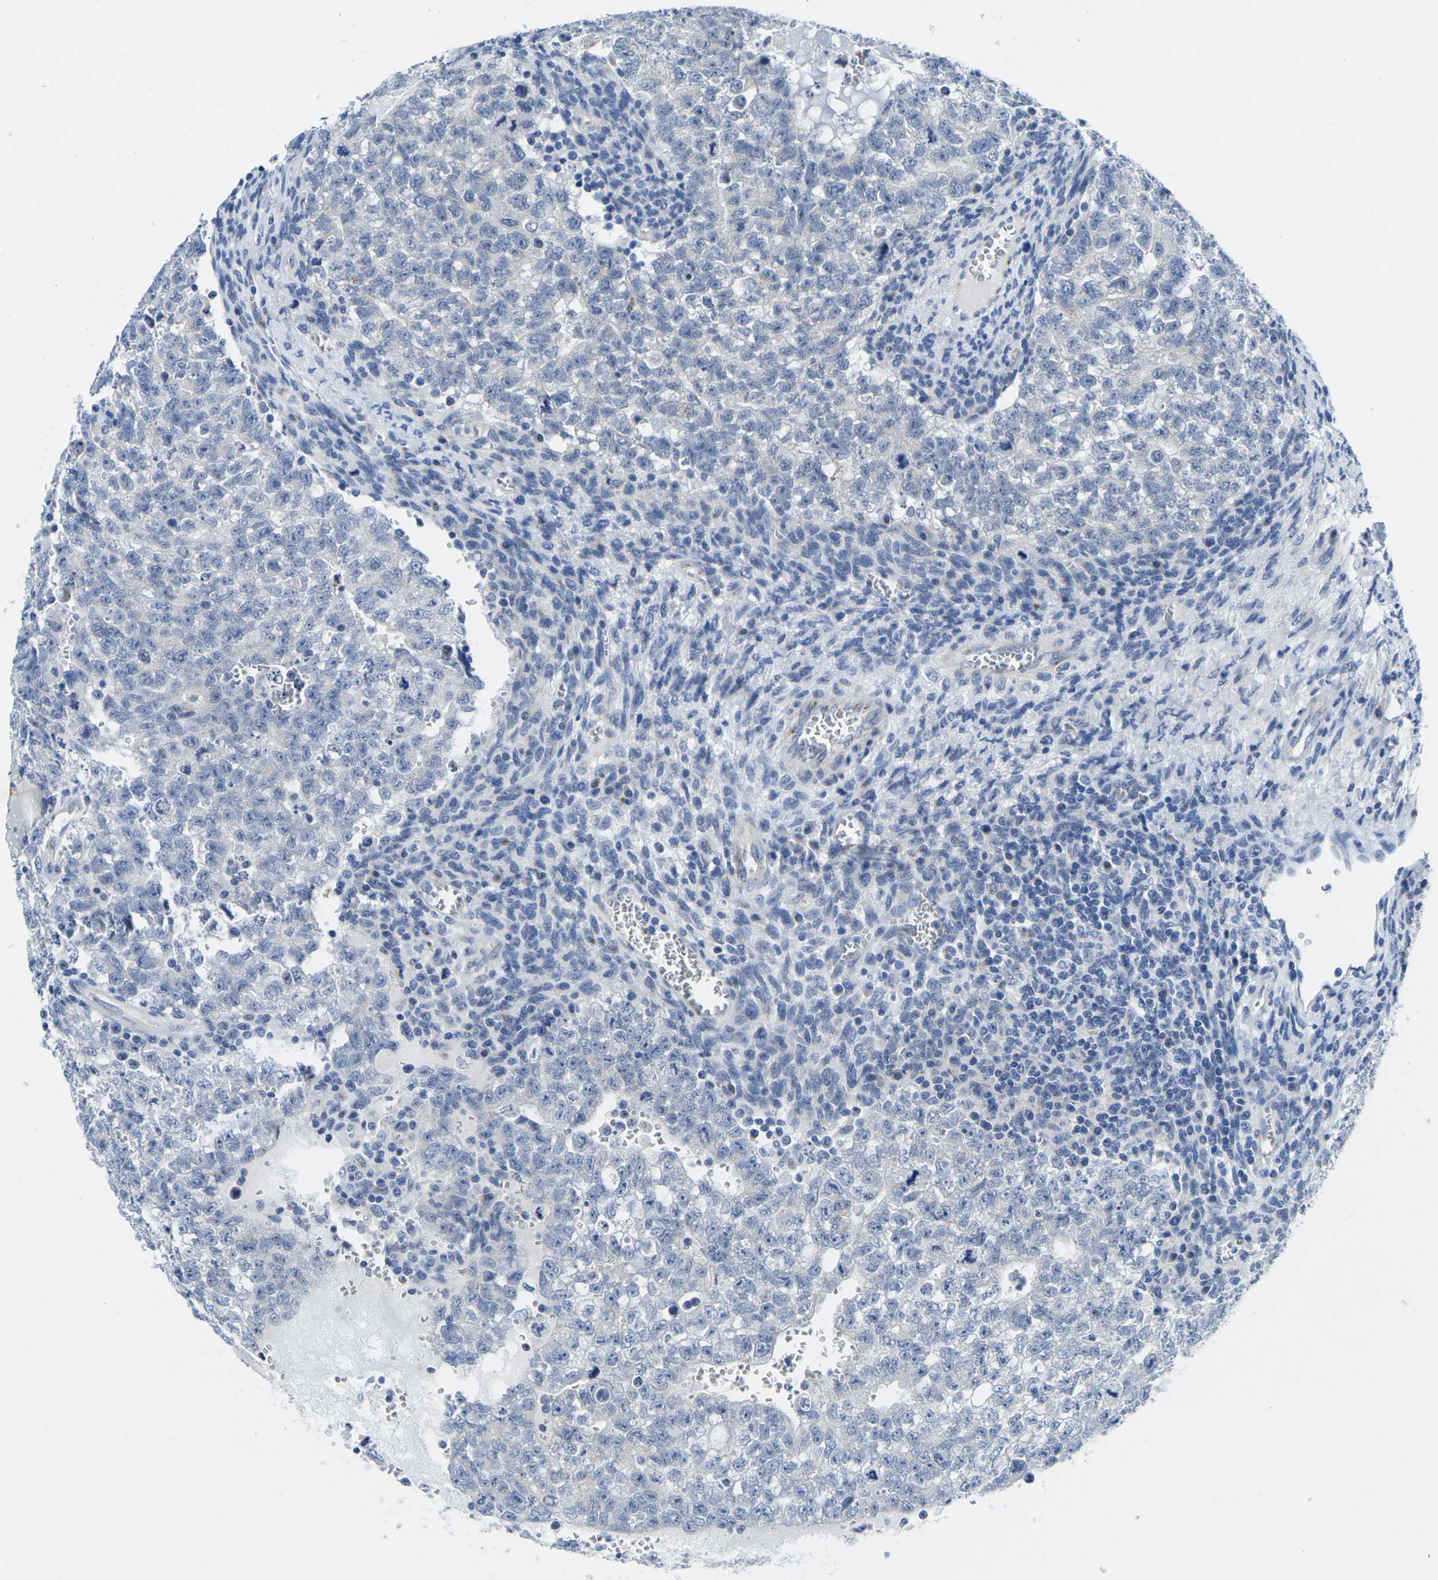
{"staining": {"intensity": "negative", "quantity": "none", "location": "none"}, "tissue": "testis cancer", "cell_type": "Tumor cells", "image_type": "cancer", "snomed": [{"axis": "morphology", "description": "Seminoma, NOS"}, {"axis": "morphology", "description": "Carcinoma, Embryonal, NOS"}, {"axis": "topography", "description": "Testis"}], "caption": "DAB immunohistochemical staining of human embryonal carcinoma (testis) shows no significant expression in tumor cells.", "gene": "CRK", "patient": {"sex": "male", "age": 38}}